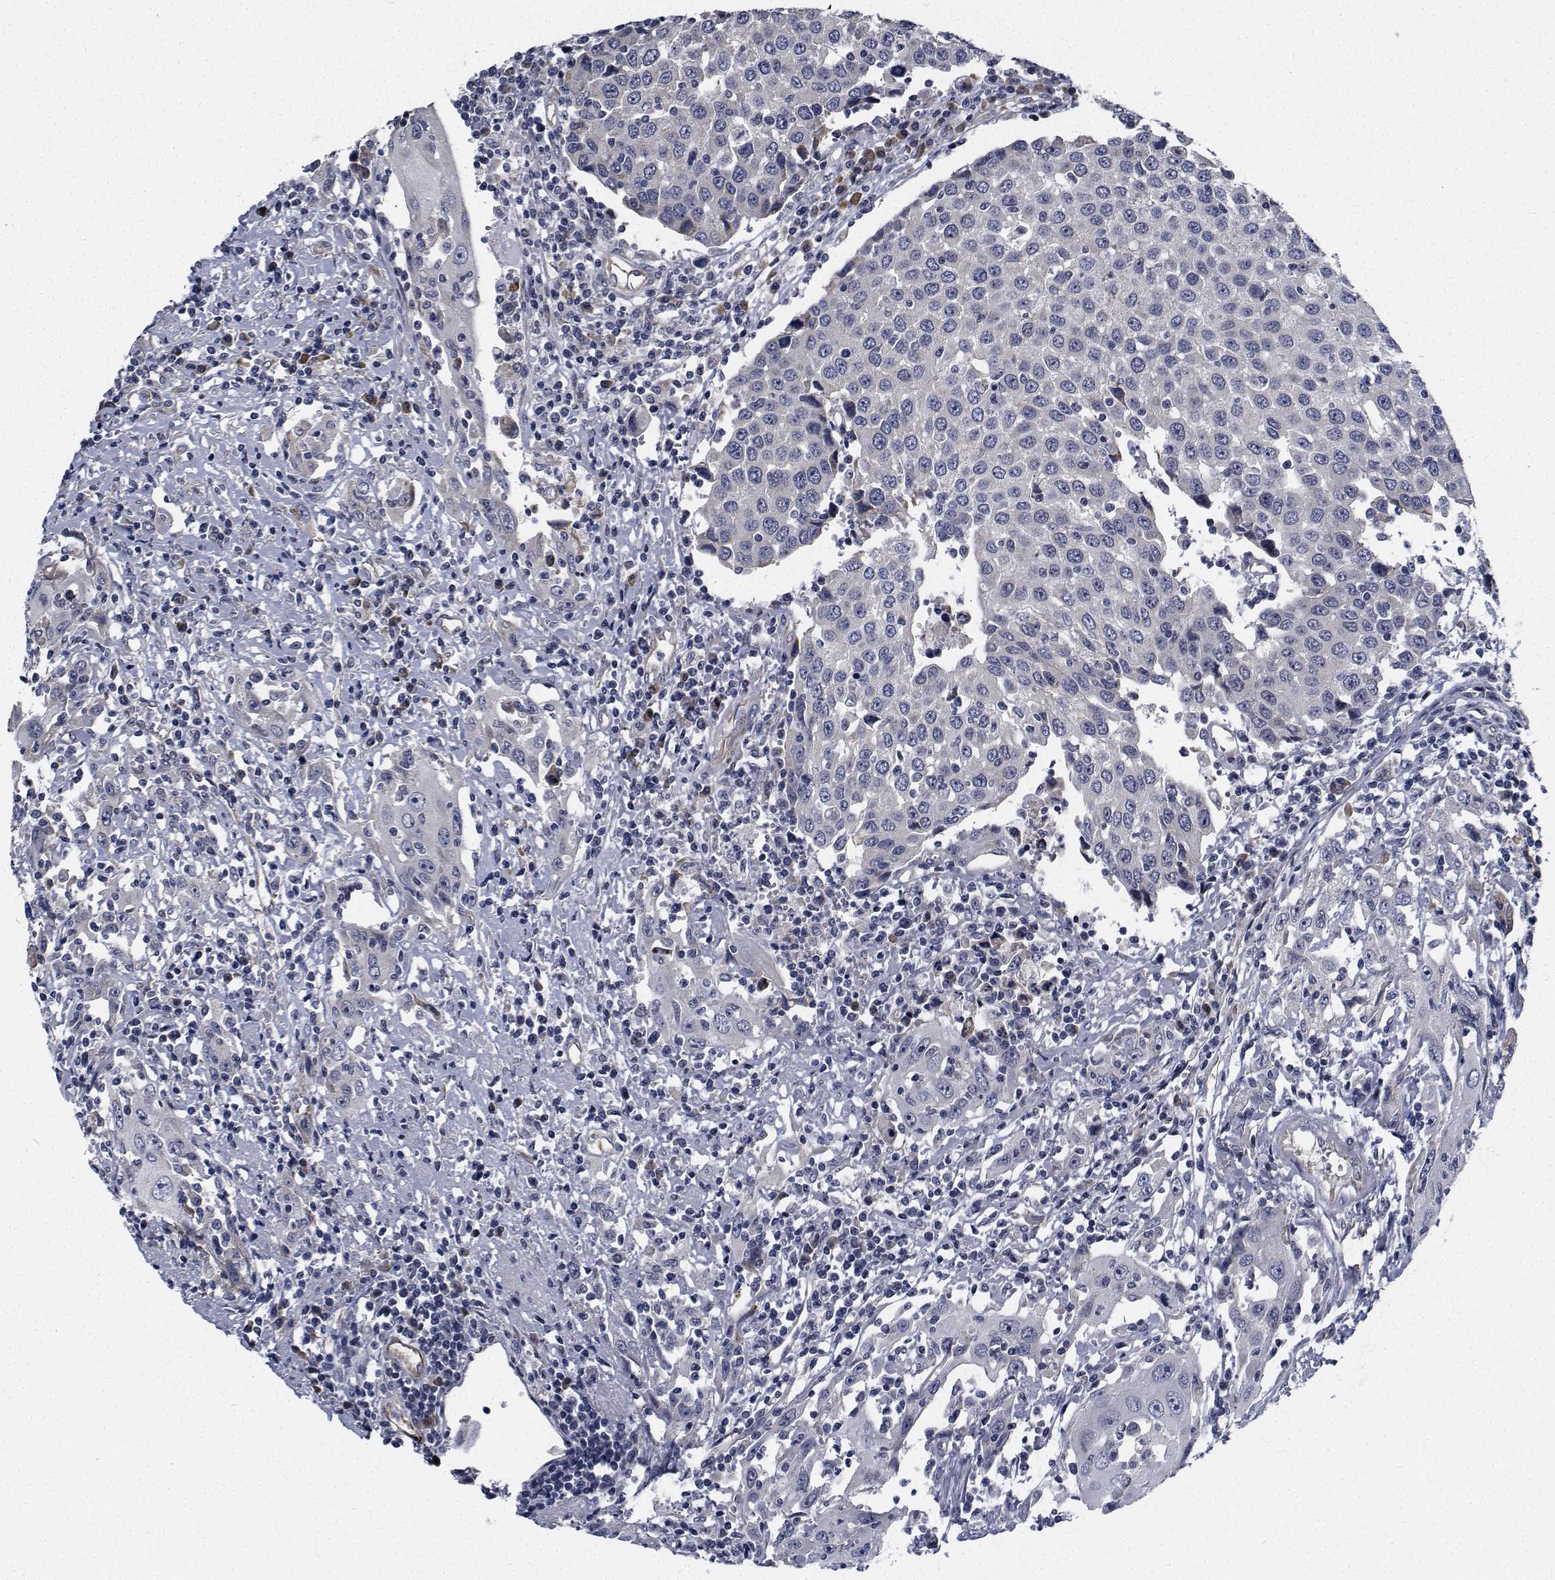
{"staining": {"intensity": "negative", "quantity": "none", "location": "none"}, "tissue": "urothelial cancer", "cell_type": "Tumor cells", "image_type": "cancer", "snomed": [{"axis": "morphology", "description": "Urothelial carcinoma, High grade"}, {"axis": "topography", "description": "Urinary bladder"}], "caption": "DAB immunohistochemical staining of human urothelial cancer exhibits no significant positivity in tumor cells.", "gene": "TTBK1", "patient": {"sex": "female", "age": 85}}